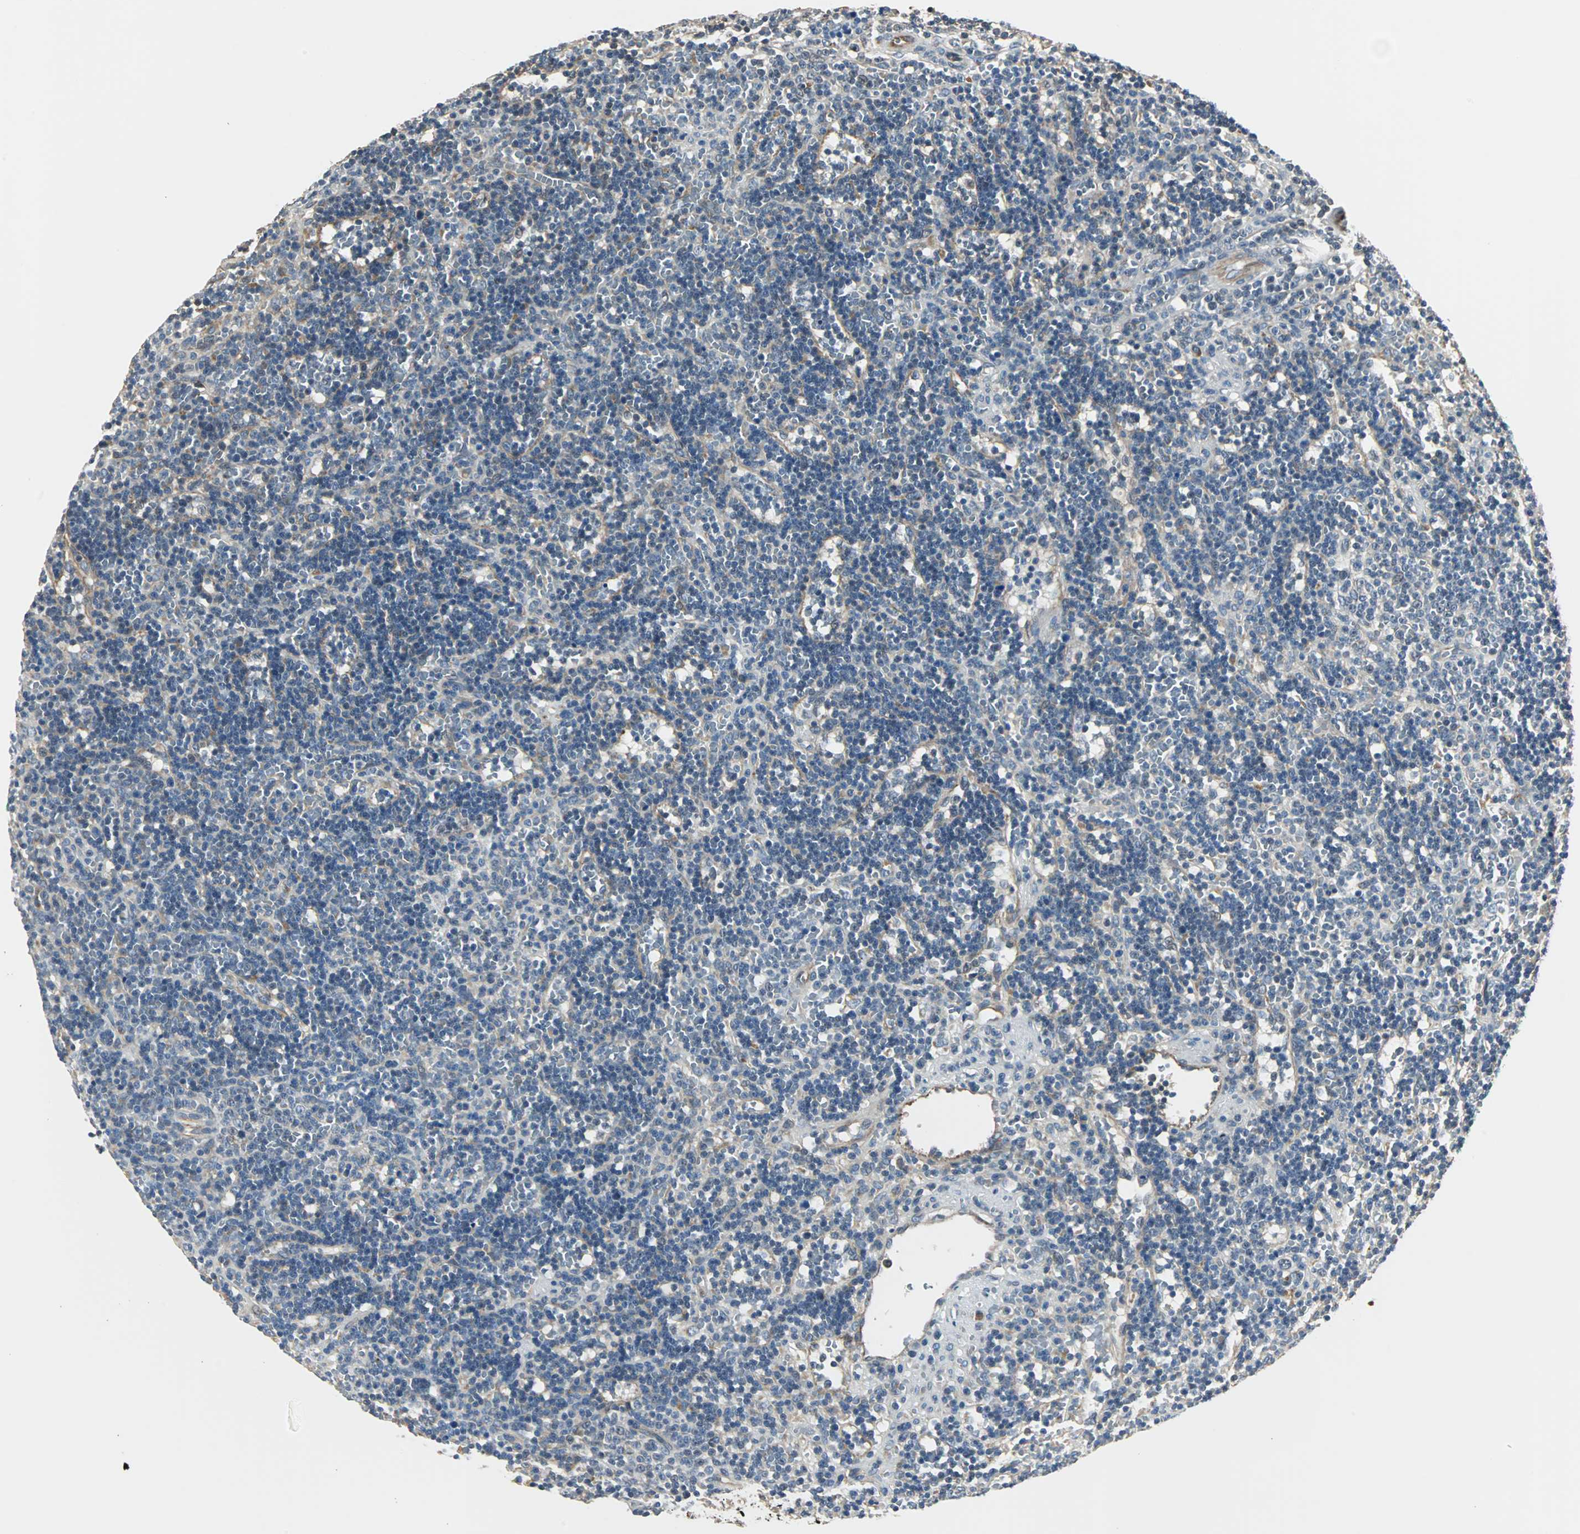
{"staining": {"intensity": "negative", "quantity": "none", "location": "none"}, "tissue": "lymphoma", "cell_type": "Tumor cells", "image_type": "cancer", "snomed": [{"axis": "morphology", "description": "Malignant lymphoma, non-Hodgkin's type, Low grade"}, {"axis": "topography", "description": "Spleen"}], "caption": "Immunohistochemical staining of malignant lymphoma, non-Hodgkin's type (low-grade) reveals no significant expression in tumor cells.", "gene": "CHP1", "patient": {"sex": "male", "age": 60}}